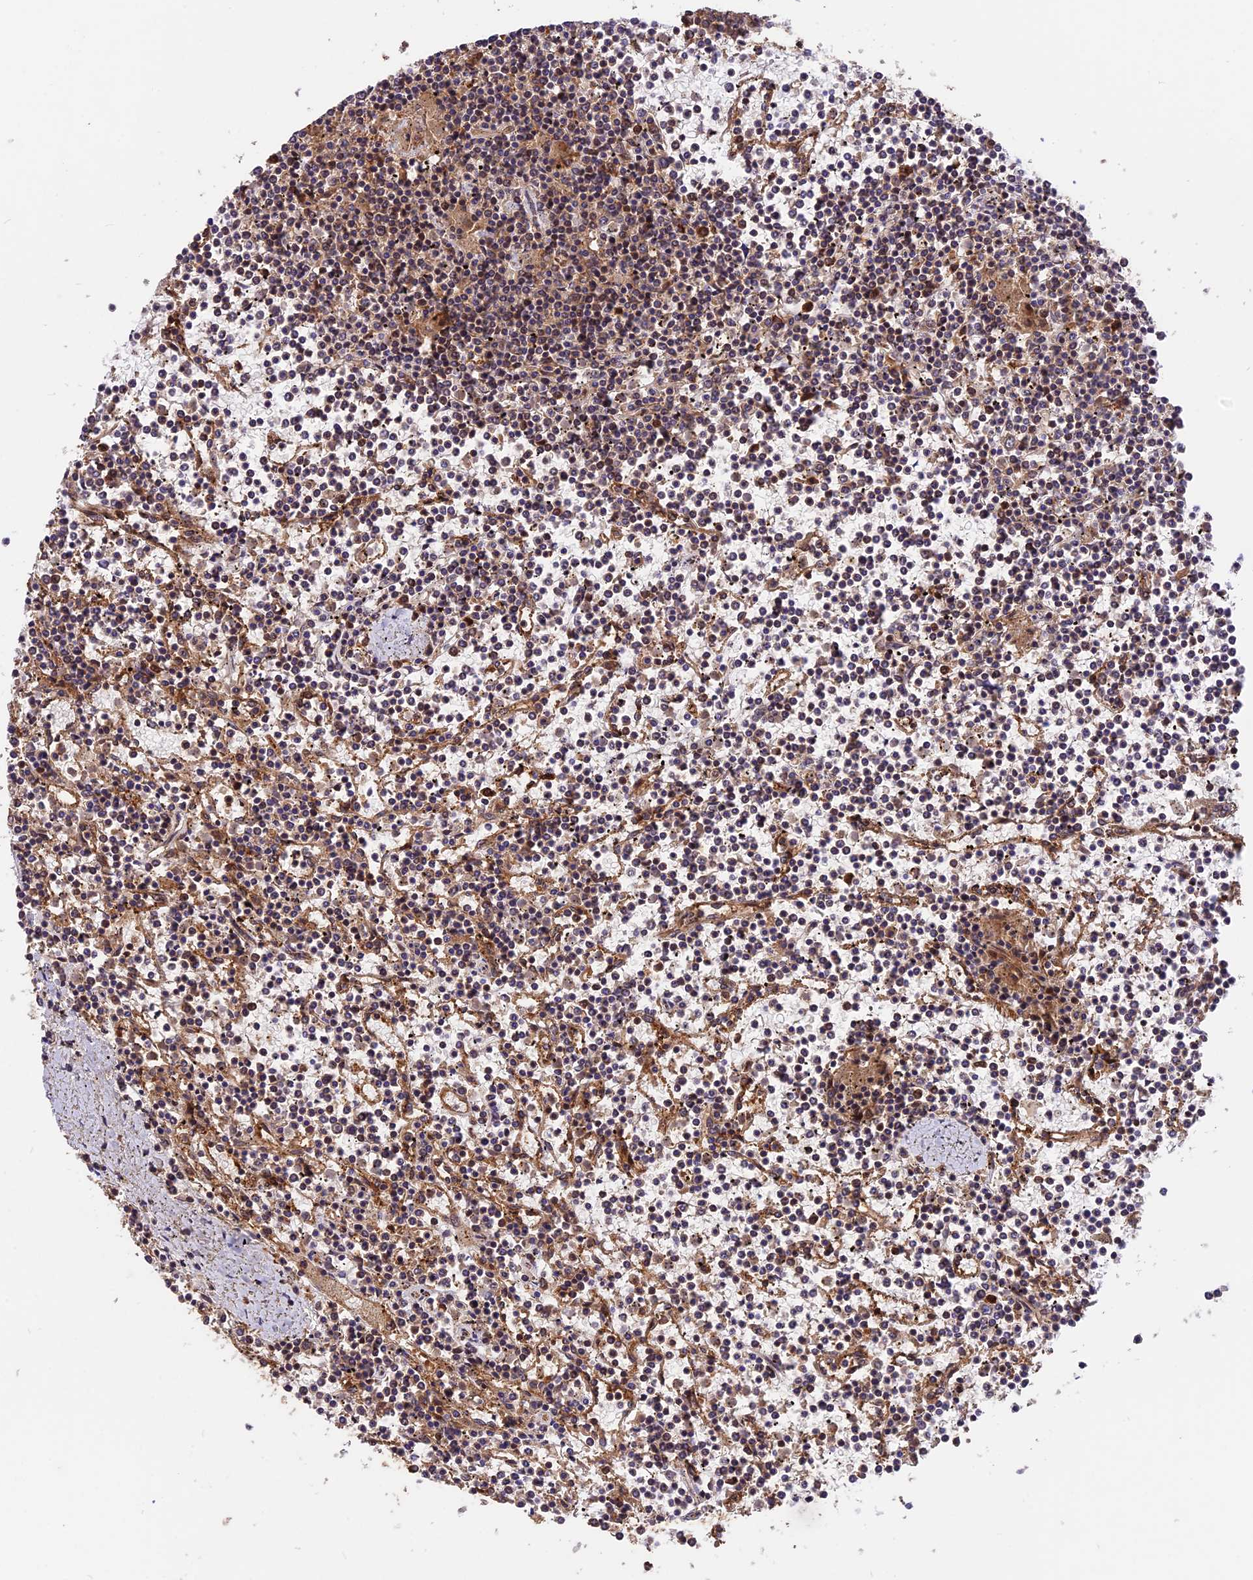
{"staining": {"intensity": "weak", "quantity": "<25%", "location": "cytoplasmic/membranous"}, "tissue": "lymphoma", "cell_type": "Tumor cells", "image_type": "cancer", "snomed": [{"axis": "morphology", "description": "Malignant lymphoma, non-Hodgkin's type, Low grade"}, {"axis": "topography", "description": "Spleen"}], "caption": "IHC micrograph of low-grade malignant lymphoma, non-Hodgkin's type stained for a protein (brown), which exhibits no positivity in tumor cells. (Brightfield microscopy of DAB (3,3'-diaminobenzidine) immunohistochemistry at high magnification).", "gene": "ESCO1", "patient": {"sex": "female", "age": 19}}